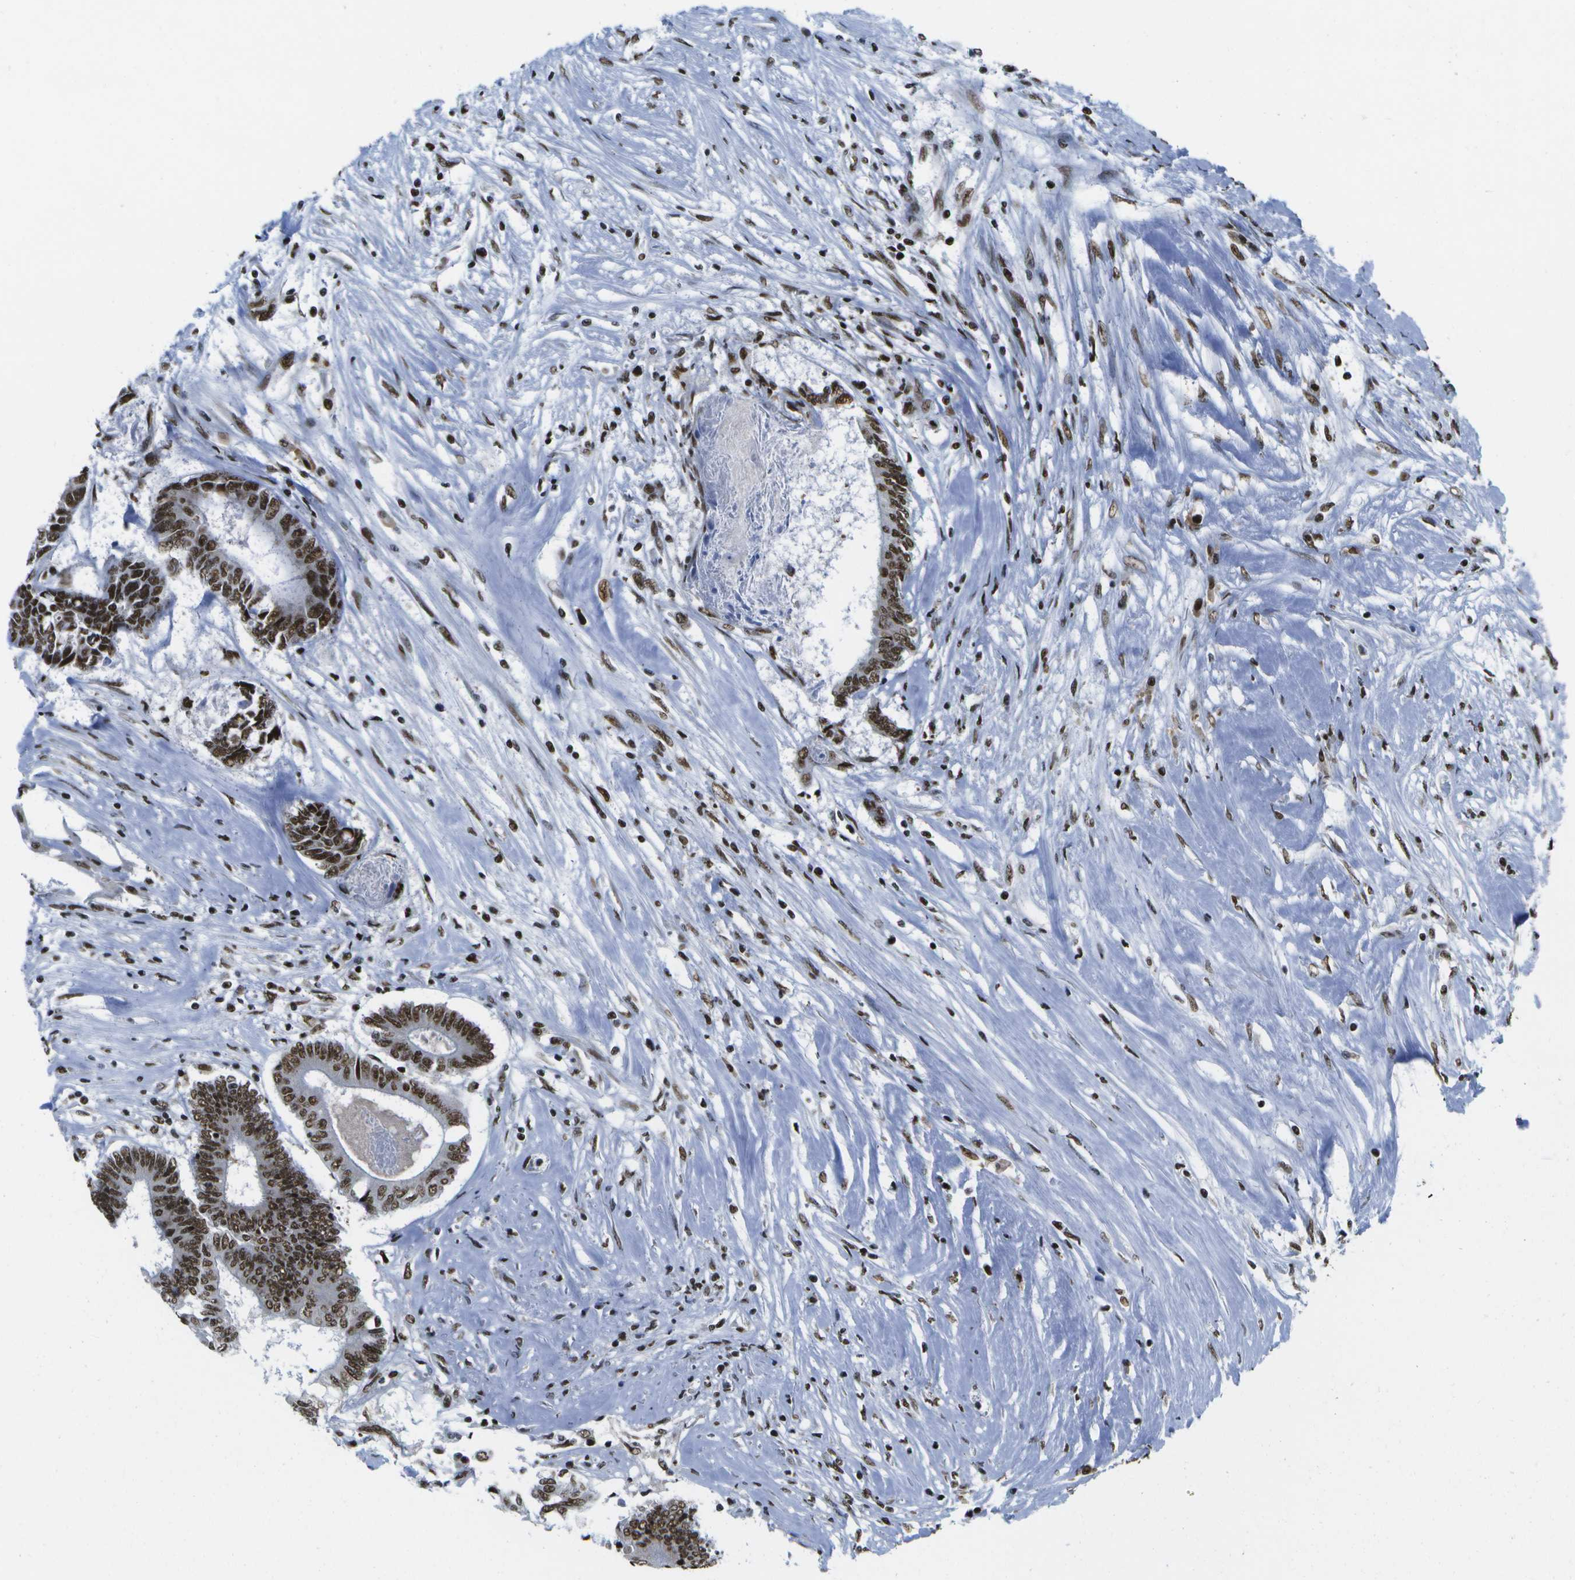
{"staining": {"intensity": "strong", "quantity": ">75%", "location": "nuclear"}, "tissue": "colorectal cancer", "cell_type": "Tumor cells", "image_type": "cancer", "snomed": [{"axis": "morphology", "description": "Adenocarcinoma, NOS"}, {"axis": "topography", "description": "Rectum"}], "caption": "High-magnification brightfield microscopy of colorectal cancer (adenocarcinoma) stained with DAB (3,3'-diaminobenzidine) (brown) and counterstained with hematoxylin (blue). tumor cells exhibit strong nuclear expression is appreciated in approximately>75% of cells.", "gene": "NSRP1", "patient": {"sex": "male", "age": 63}}